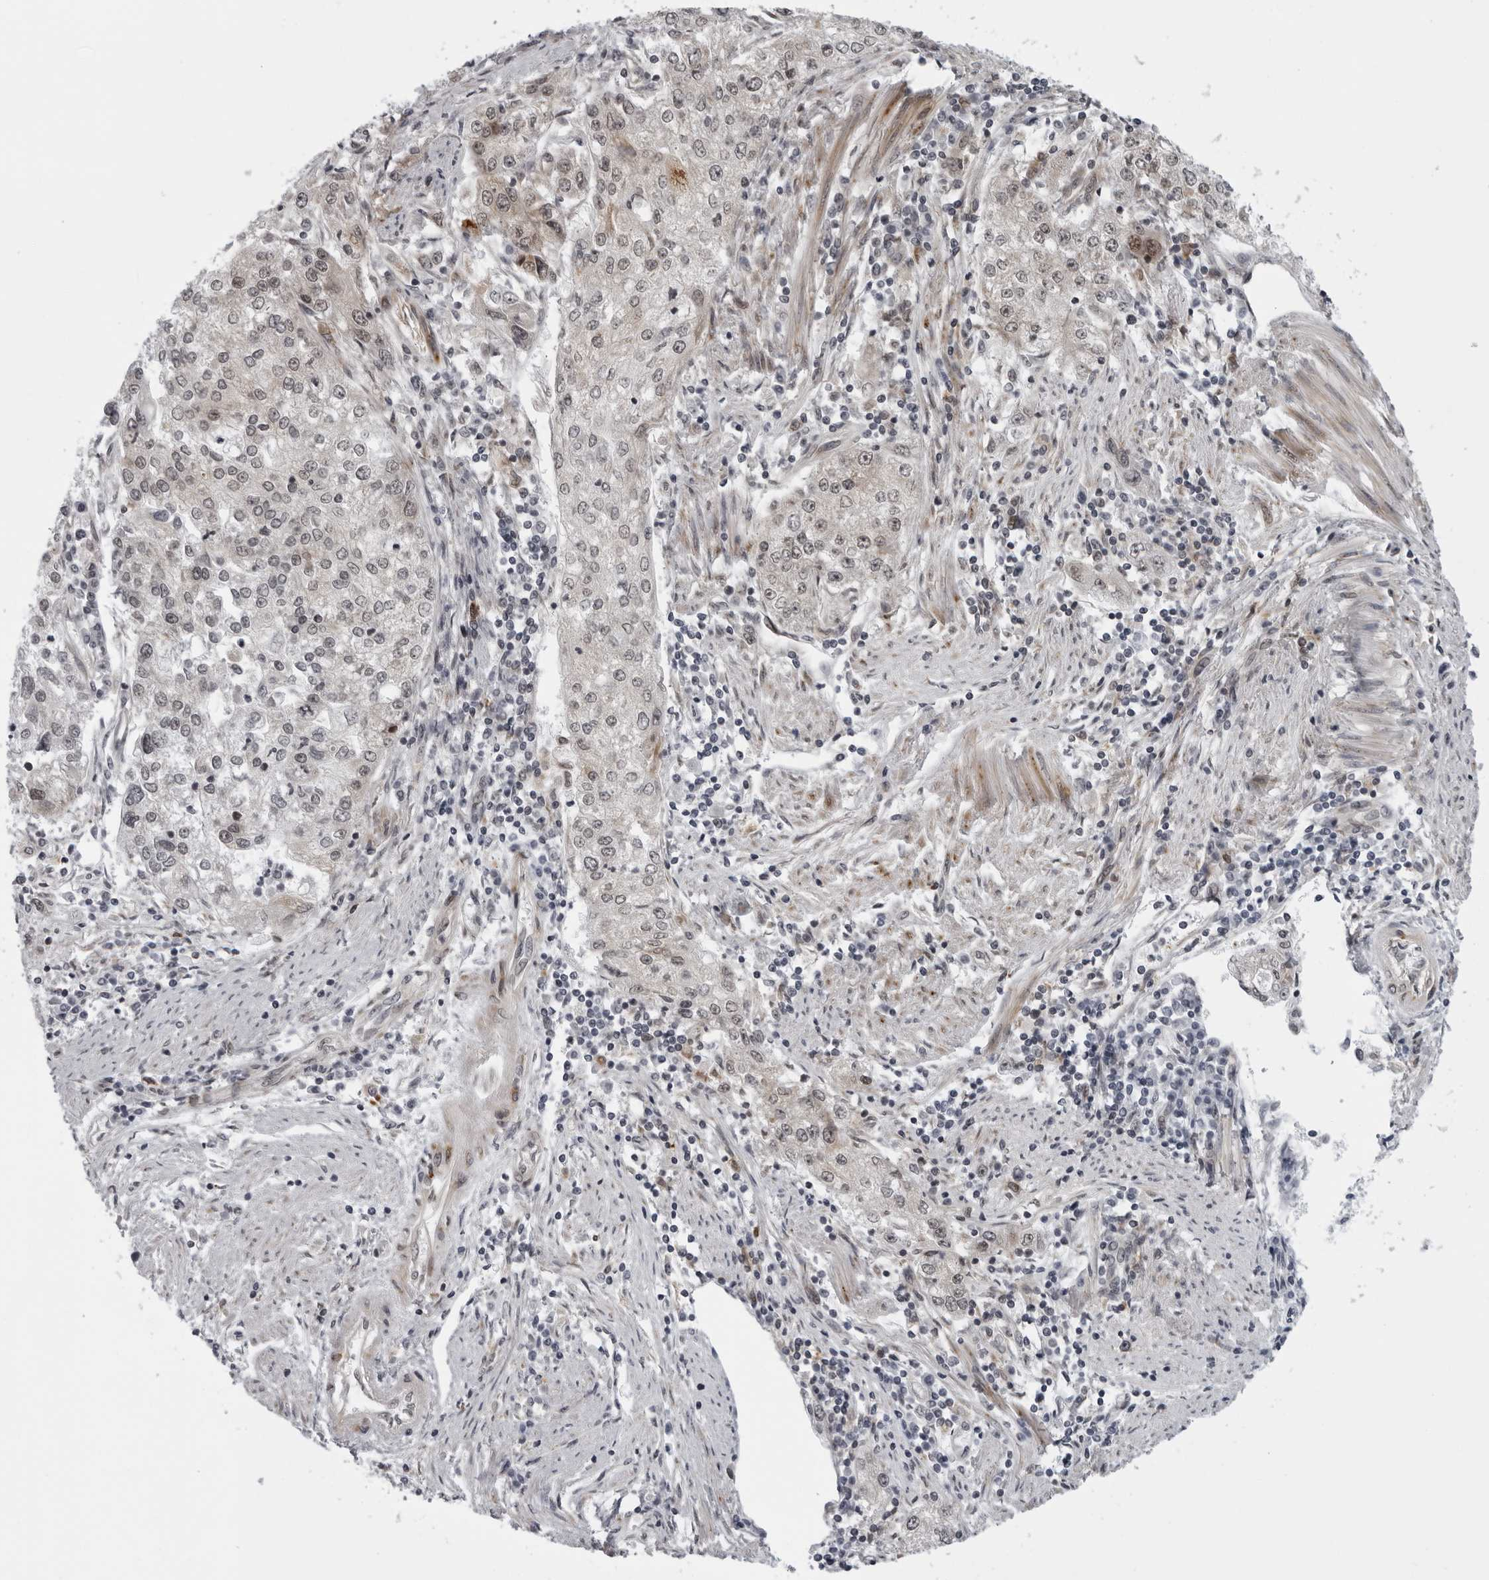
{"staining": {"intensity": "weak", "quantity": "<25%", "location": "cytoplasmic/membranous"}, "tissue": "endometrial cancer", "cell_type": "Tumor cells", "image_type": "cancer", "snomed": [{"axis": "morphology", "description": "Adenocarcinoma, NOS"}, {"axis": "topography", "description": "Endometrium"}], "caption": "Endometrial adenocarcinoma was stained to show a protein in brown. There is no significant expression in tumor cells.", "gene": "GCSAML", "patient": {"sex": "female", "age": 49}}